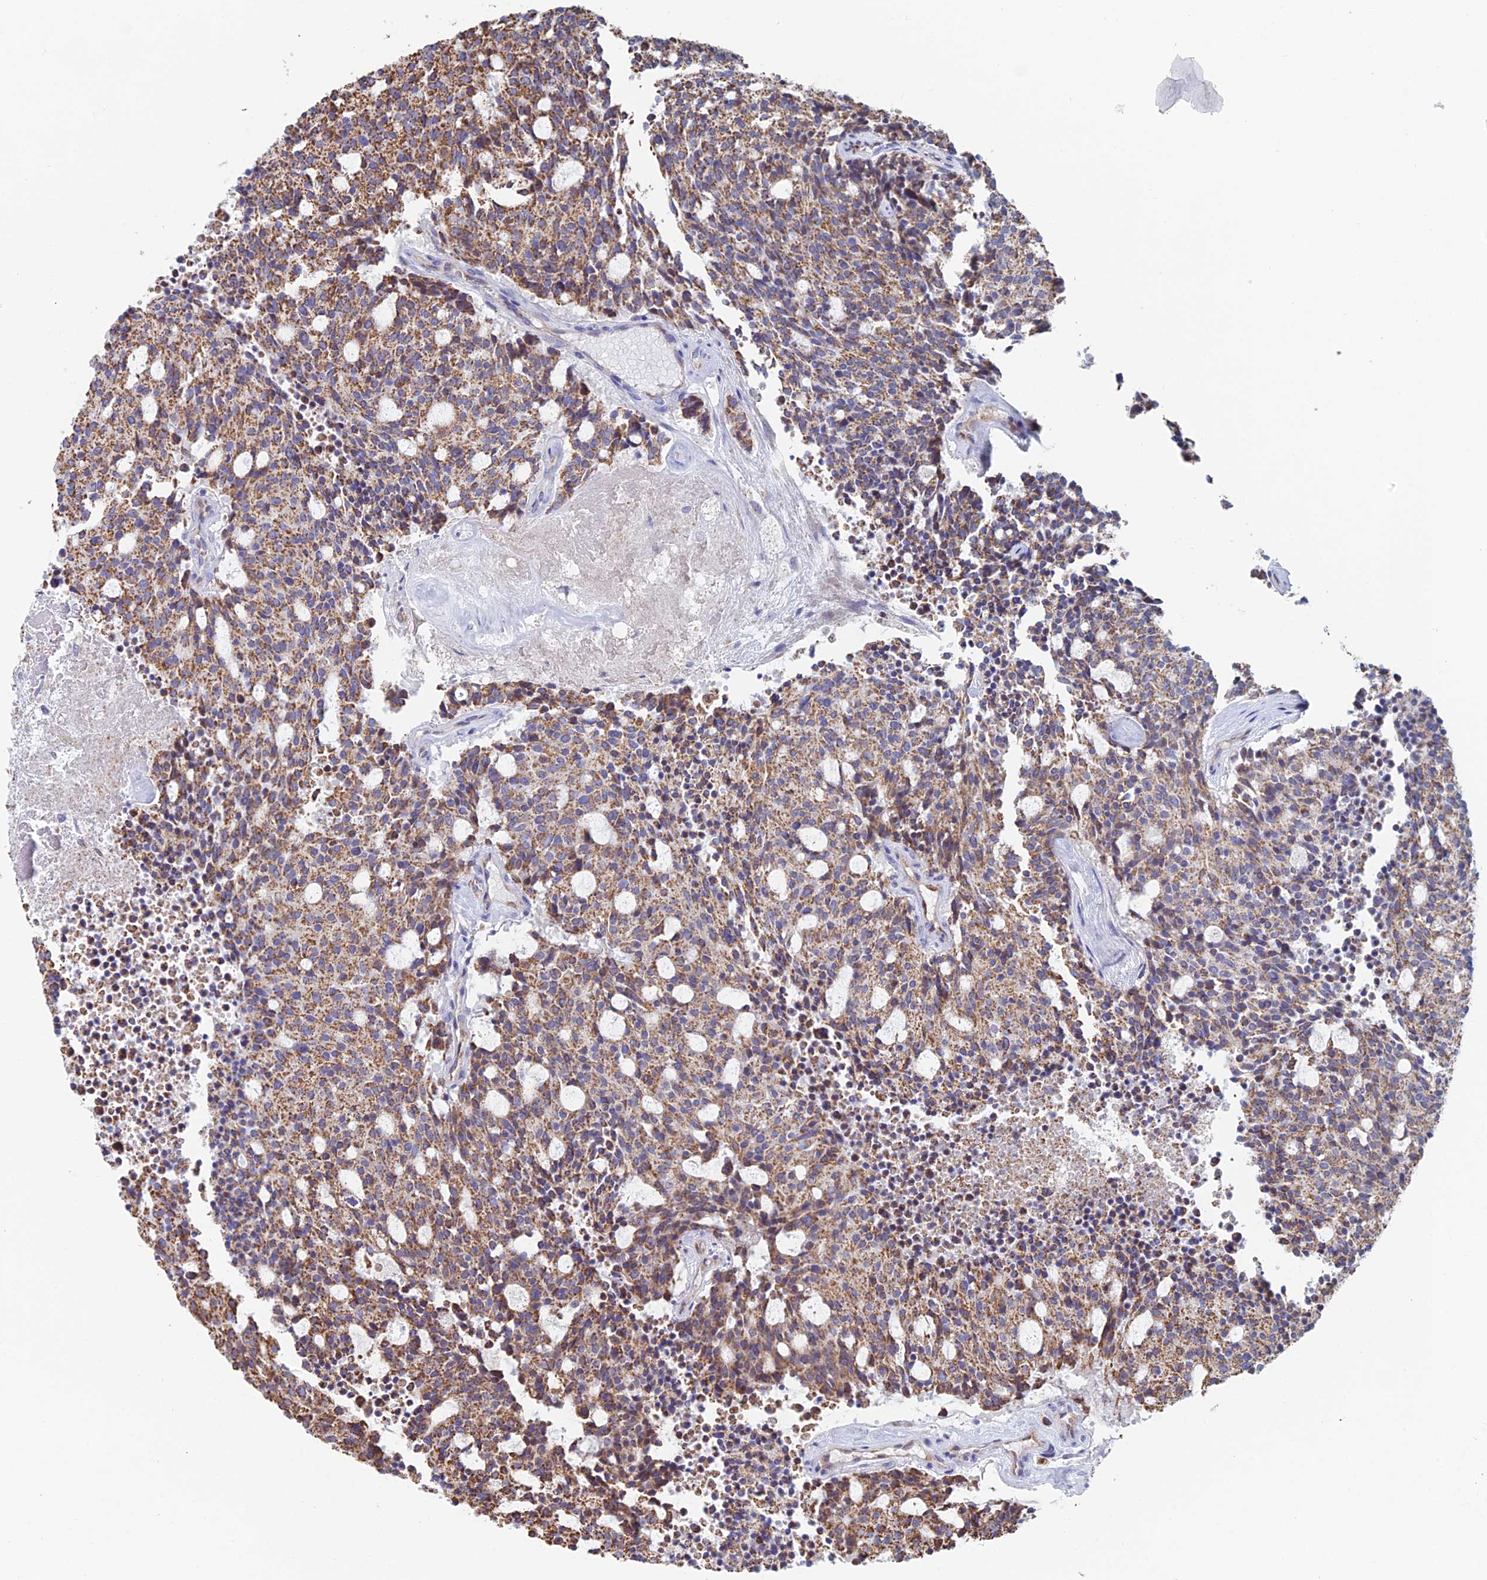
{"staining": {"intensity": "moderate", "quantity": ">75%", "location": "cytoplasmic/membranous"}, "tissue": "carcinoid", "cell_type": "Tumor cells", "image_type": "cancer", "snomed": [{"axis": "morphology", "description": "Carcinoid, malignant, NOS"}, {"axis": "topography", "description": "Pancreas"}], "caption": "Carcinoid was stained to show a protein in brown. There is medium levels of moderate cytoplasmic/membranous positivity in about >75% of tumor cells. Using DAB (3,3'-diaminobenzidine) (brown) and hematoxylin (blue) stains, captured at high magnification using brightfield microscopy.", "gene": "SPOCK2", "patient": {"sex": "female", "age": 54}}